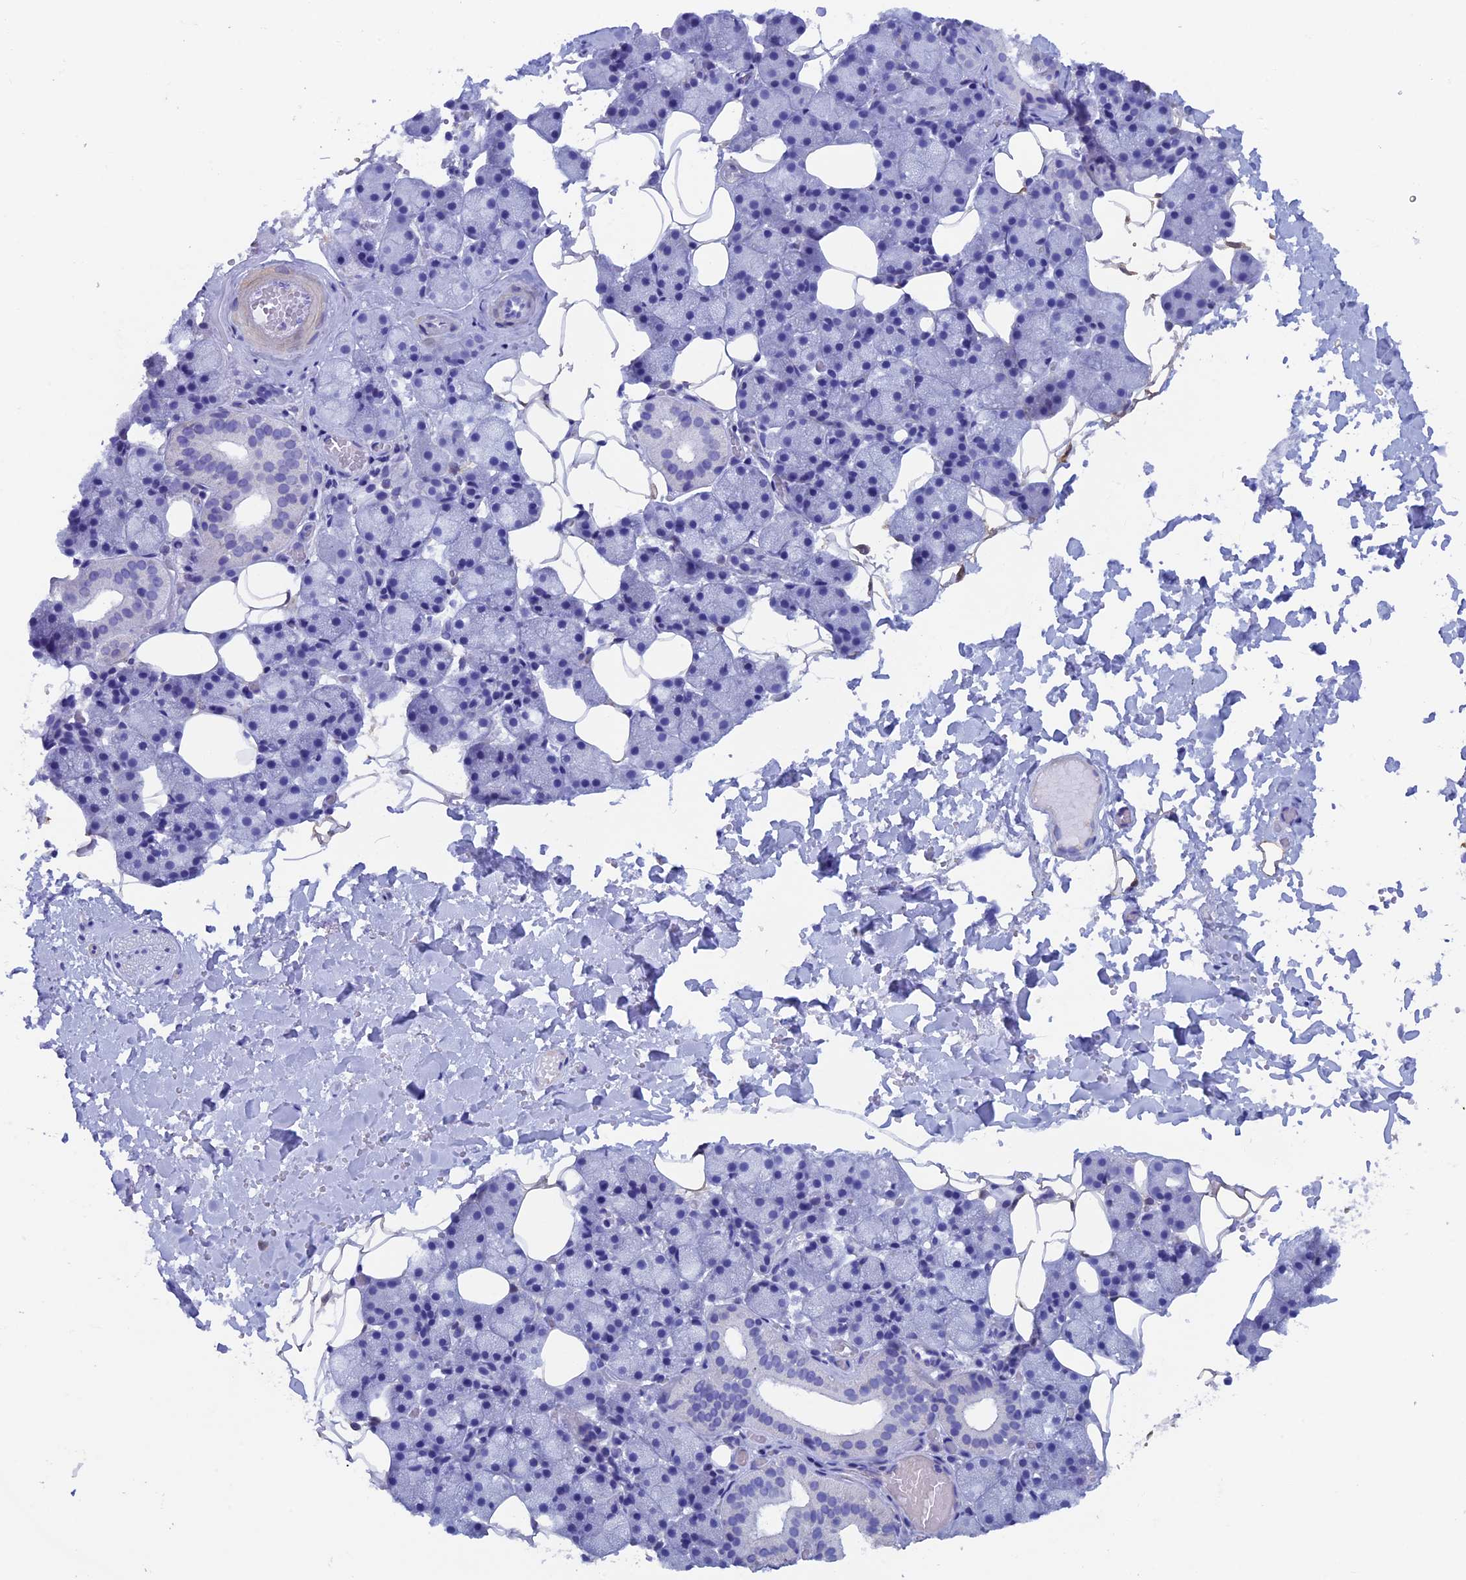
{"staining": {"intensity": "negative", "quantity": "none", "location": "none"}, "tissue": "salivary gland", "cell_type": "Glandular cells", "image_type": "normal", "snomed": [{"axis": "morphology", "description": "Normal tissue, NOS"}, {"axis": "topography", "description": "Salivary gland"}], "caption": "Glandular cells show no significant staining in normal salivary gland.", "gene": "ADH7", "patient": {"sex": "female", "age": 33}}